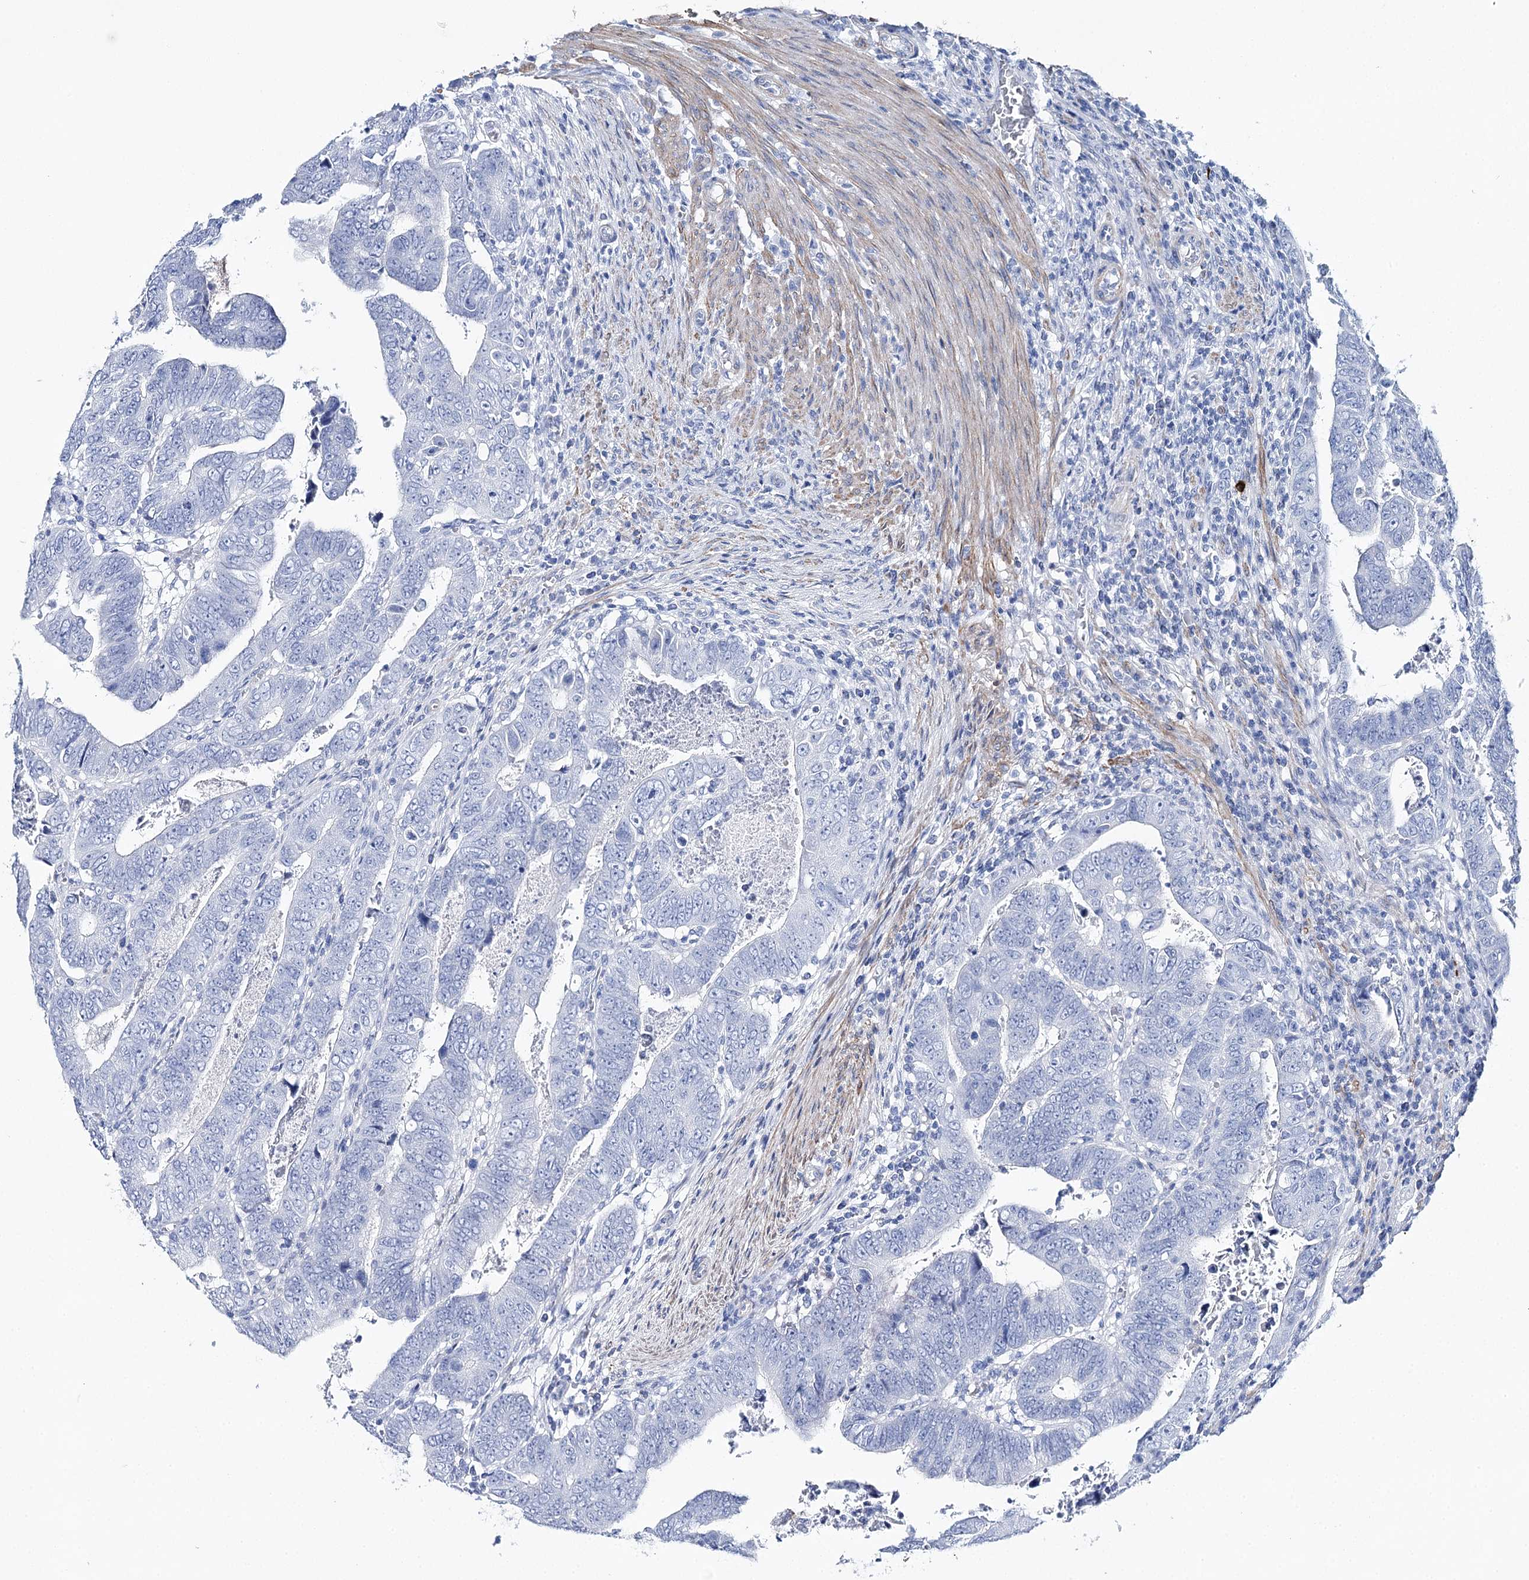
{"staining": {"intensity": "negative", "quantity": "none", "location": "none"}, "tissue": "colorectal cancer", "cell_type": "Tumor cells", "image_type": "cancer", "snomed": [{"axis": "morphology", "description": "Normal tissue, NOS"}, {"axis": "morphology", "description": "Adenocarcinoma, NOS"}, {"axis": "topography", "description": "Rectum"}], "caption": "Tumor cells are negative for protein expression in human adenocarcinoma (colorectal).", "gene": "CSN3", "patient": {"sex": "female", "age": 65}}